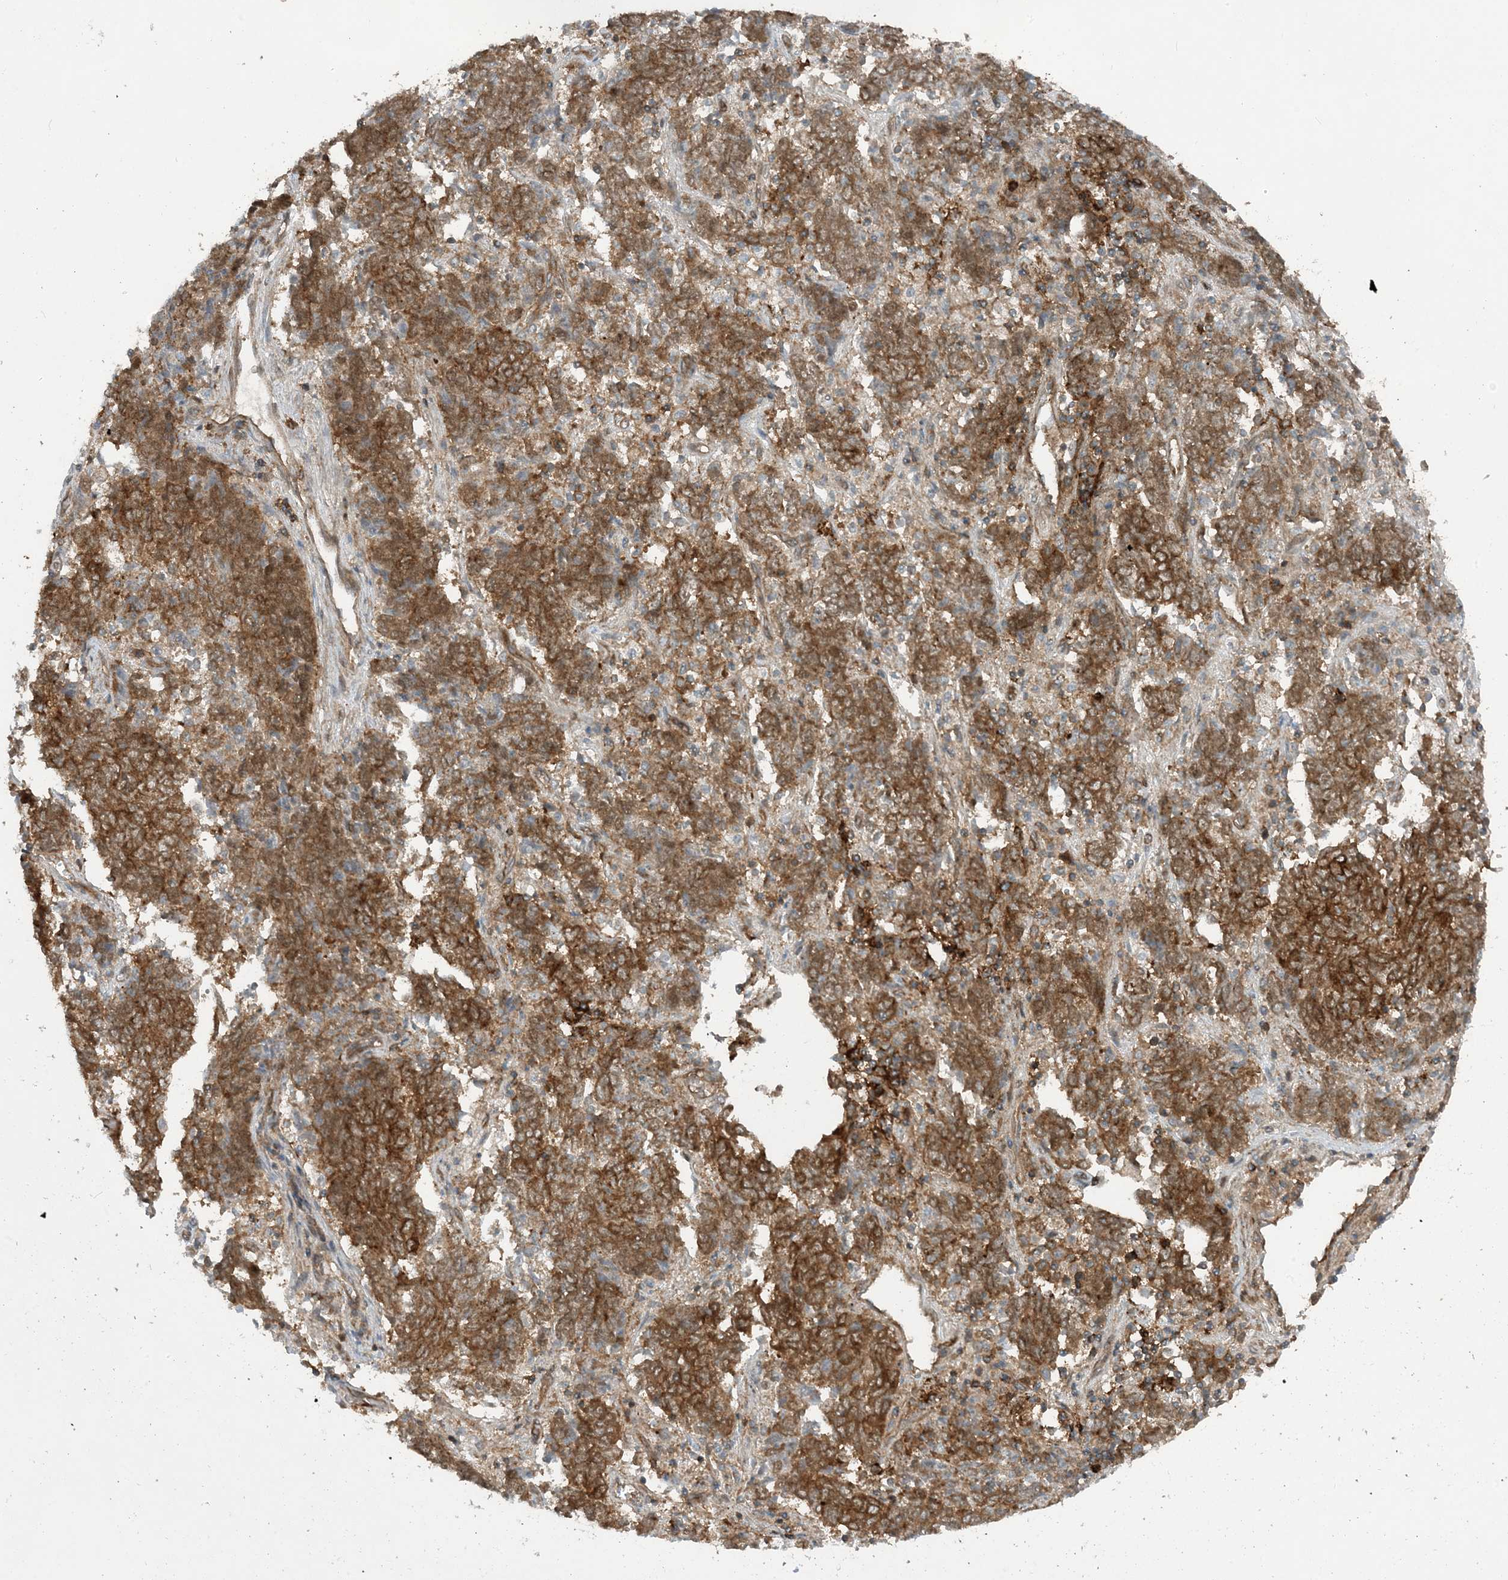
{"staining": {"intensity": "strong", "quantity": ">75%", "location": "cytoplasmic/membranous"}, "tissue": "endometrial cancer", "cell_type": "Tumor cells", "image_type": "cancer", "snomed": [{"axis": "morphology", "description": "Adenocarcinoma, NOS"}, {"axis": "topography", "description": "Endometrium"}], "caption": "Strong cytoplasmic/membranous protein staining is identified in about >75% of tumor cells in endometrial cancer (adenocarcinoma).", "gene": "STAM2", "patient": {"sex": "female", "age": 80}}